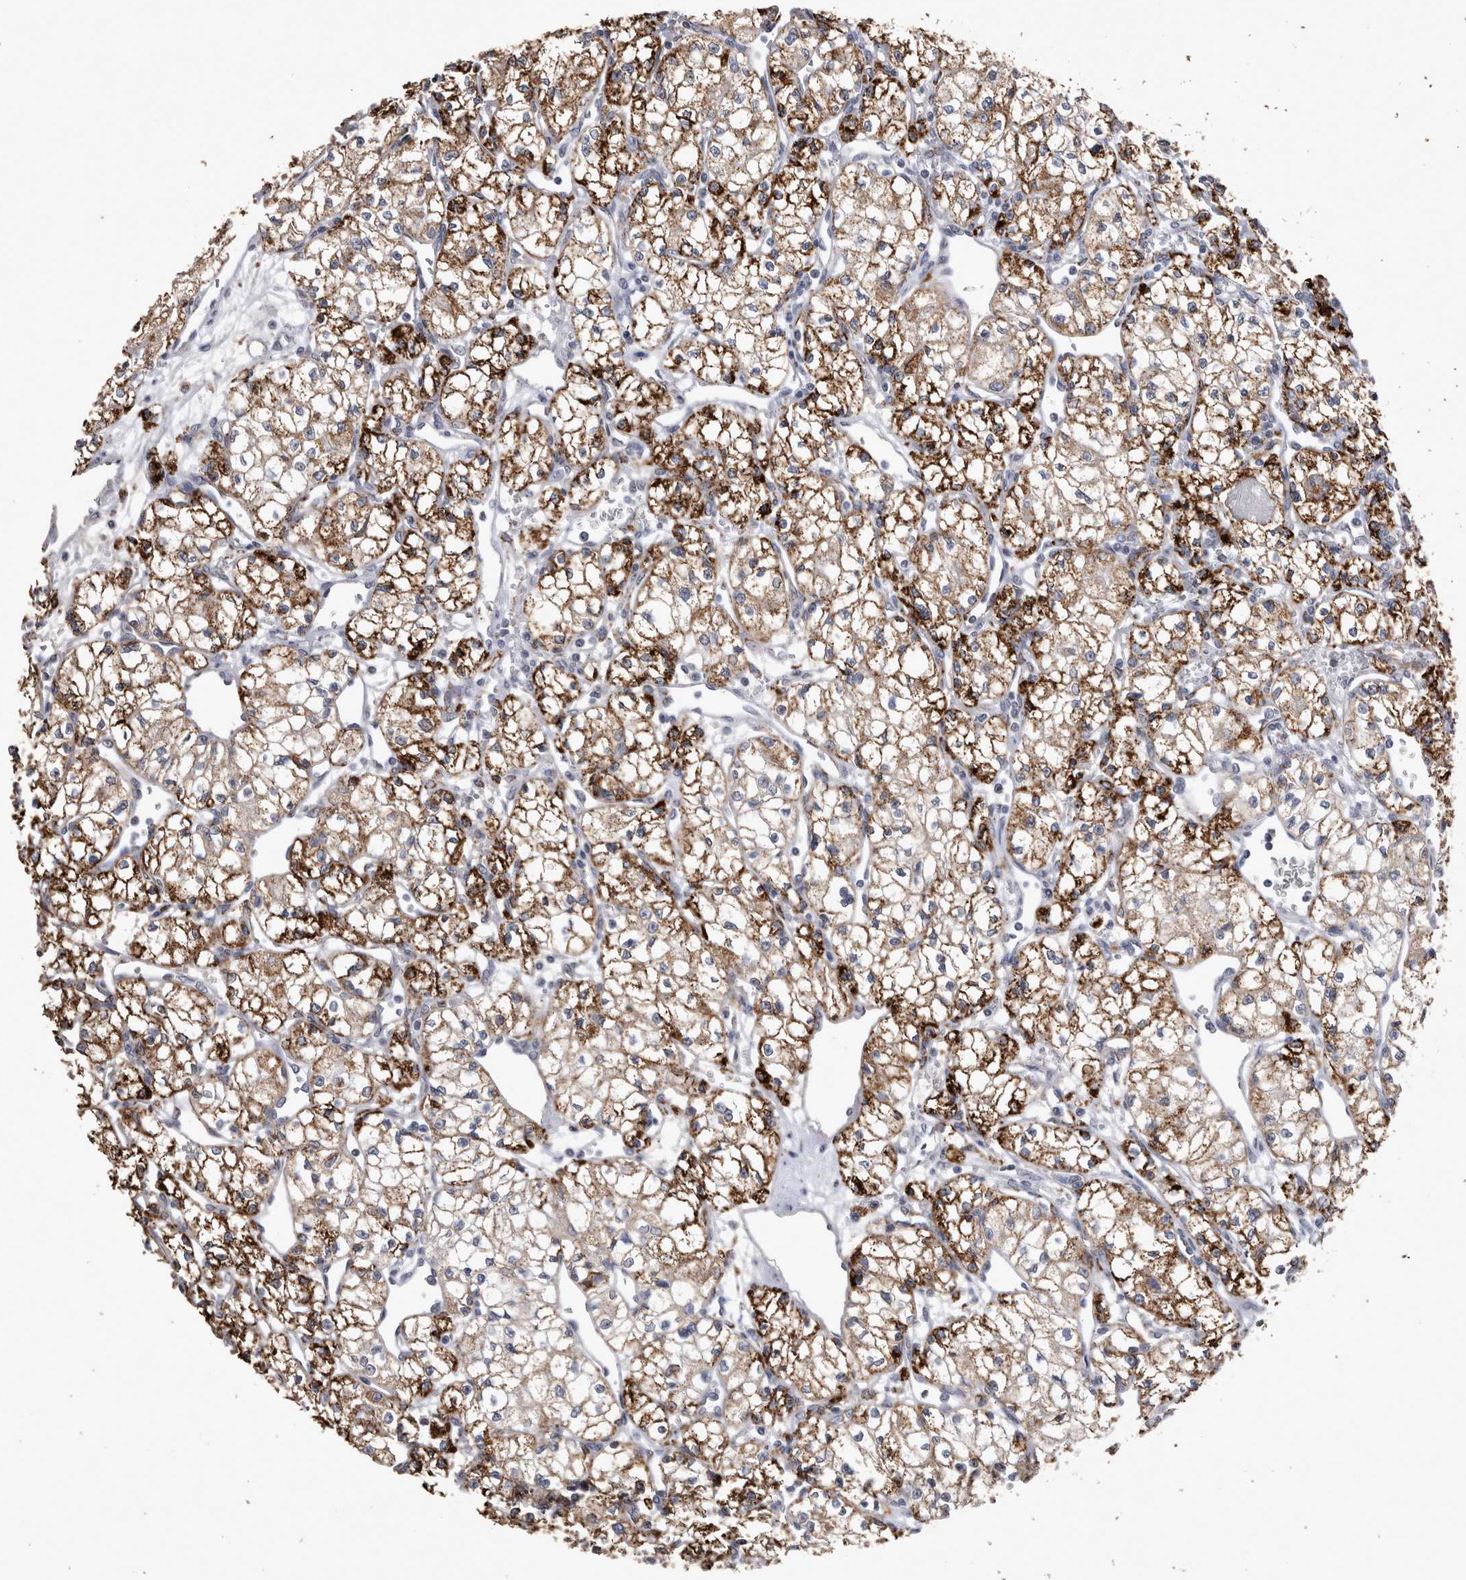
{"staining": {"intensity": "strong", "quantity": ">75%", "location": "cytoplasmic/membranous"}, "tissue": "renal cancer", "cell_type": "Tumor cells", "image_type": "cancer", "snomed": [{"axis": "morphology", "description": "Normal tissue, NOS"}, {"axis": "morphology", "description": "Adenocarcinoma, NOS"}, {"axis": "topography", "description": "Kidney"}], "caption": "Strong cytoplasmic/membranous protein expression is identified in approximately >75% of tumor cells in renal cancer. The protein is stained brown, and the nuclei are stained in blue (DAB (3,3'-diaminobenzidine) IHC with brightfield microscopy, high magnification).", "gene": "DKK3", "patient": {"sex": "male", "age": 59}}